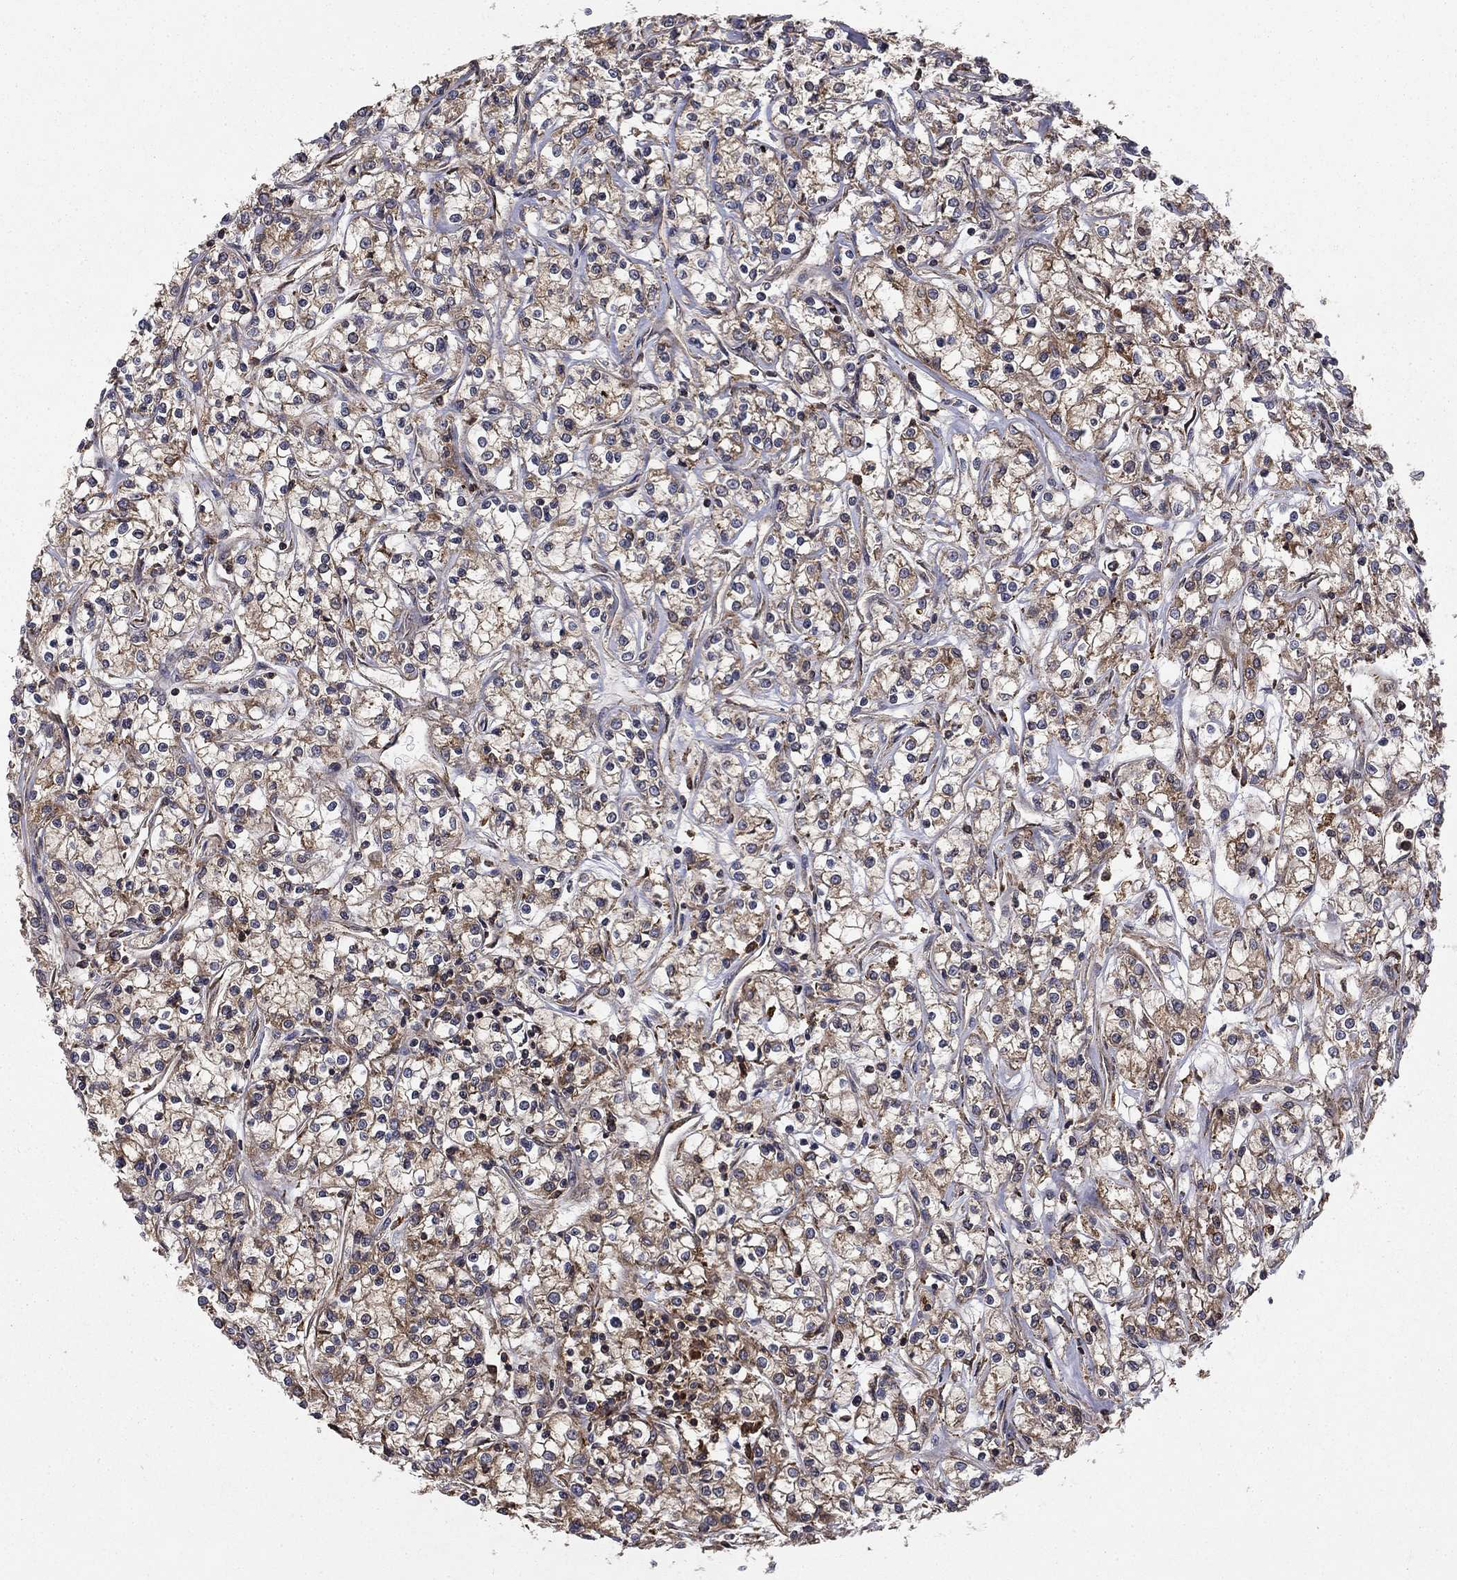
{"staining": {"intensity": "weak", "quantity": ">75%", "location": "cytoplasmic/membranous"}, "tissue": "renal cancer", "cell_type": "Tumor cells", "image_type": "cancer", "snomed": [{"axis": "morphology", "description": "Adenocarcinoma, NOS"}, {"axis": "topography", "description": "Kidney"}], "caption": "A low amount of weak cytoplasmic/membranous staining is present in approximately >75% of tumor cells in renal cancer (adenocarcinoma) tissue.", "gene": "BABAM2", "patient": {"sex": "female", "age": 59}}